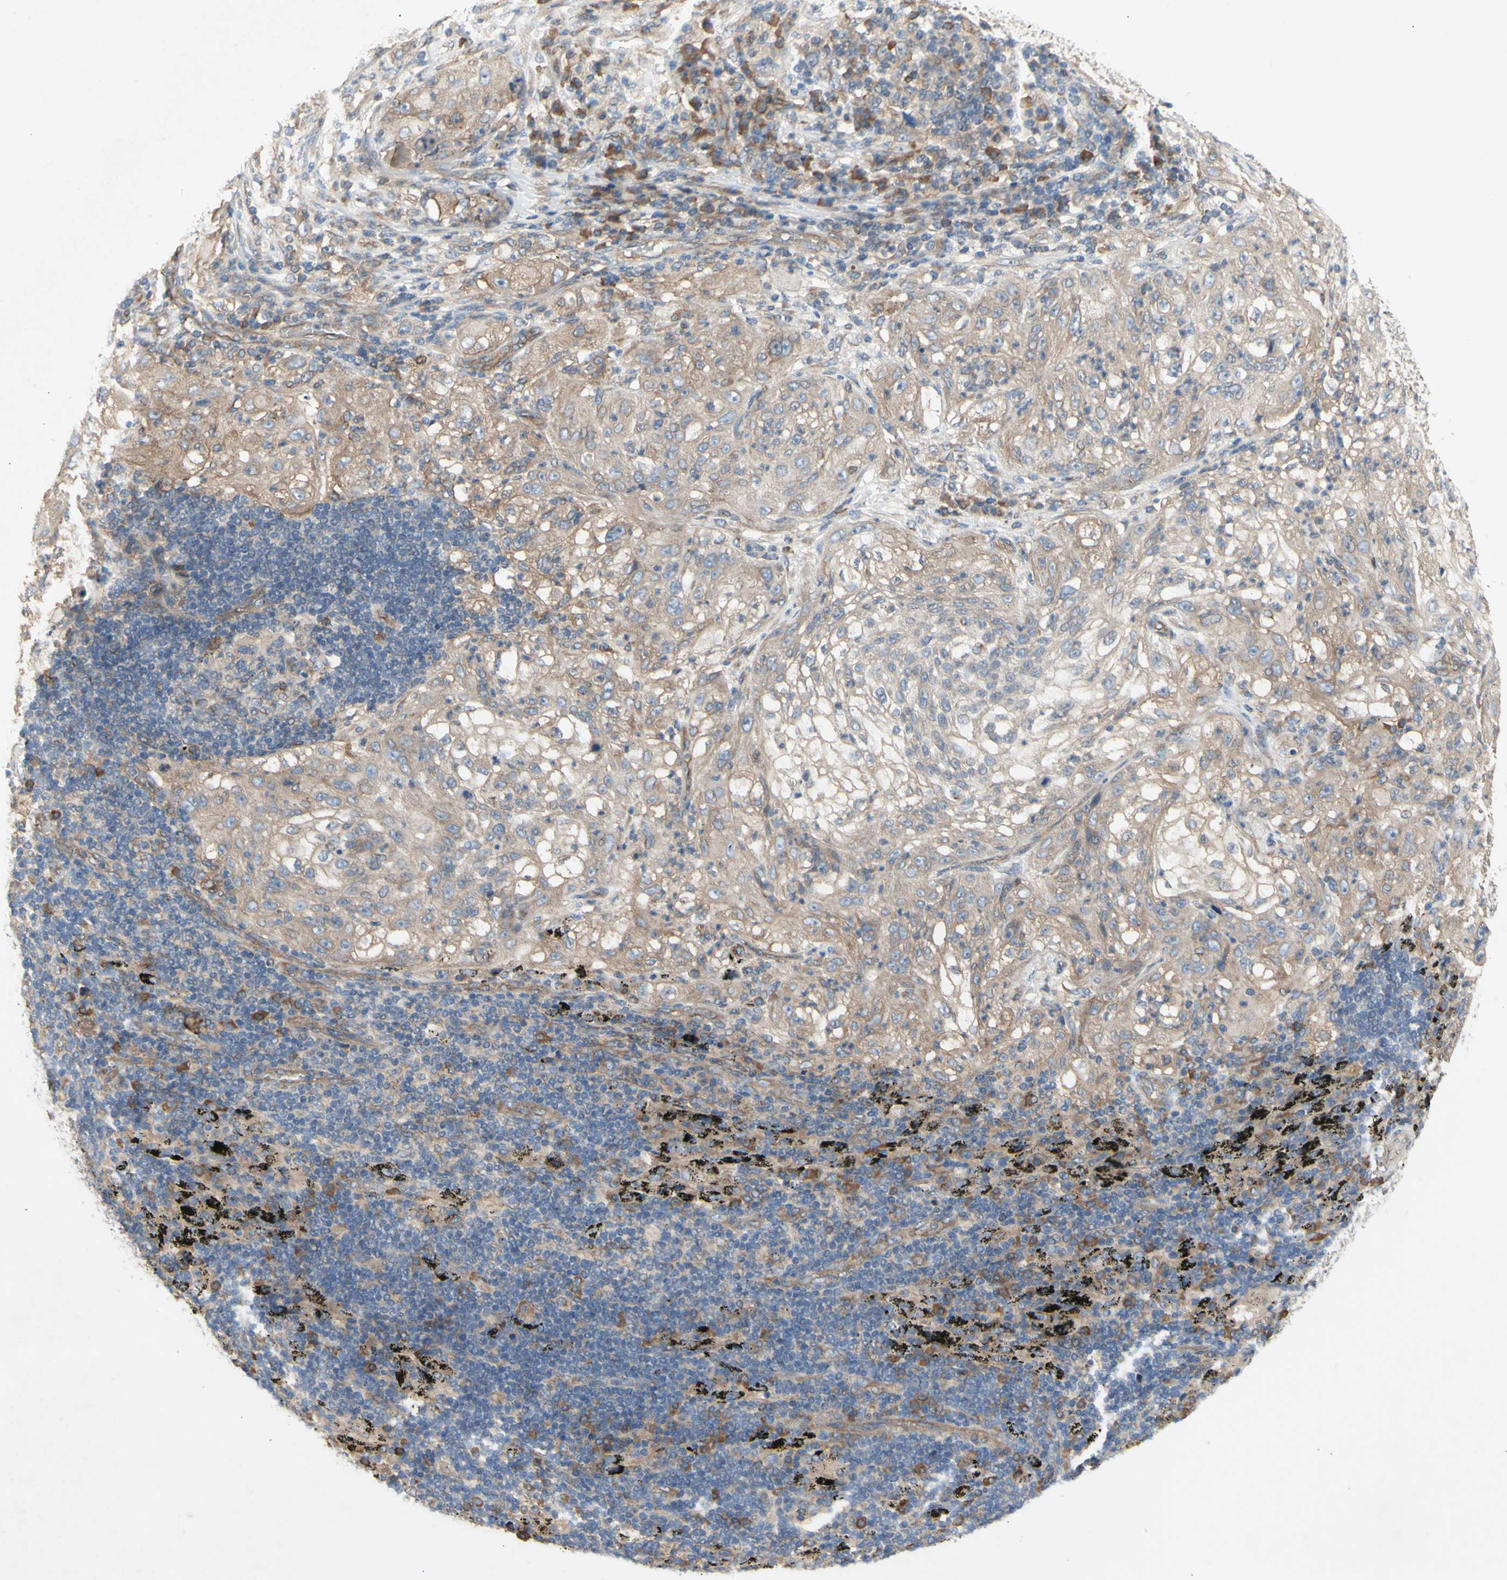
{"staining": {"intensity": "weak", "quantity": ">75%", "location": "cytoplasmic/membranous"}, "tissue": "lung cancer", "cell_type": "Tumor cells", "image_type": "cancer", "snomed": [{"axis": "morphology", "description": "Inflammation, NOS"}, {"axis": "morphology", "description": "Squamous cell carcinoma, NOS"}, {"axis": "topography", "description": "Lymph node"}, {"axis": "topography", "description": "Soft tissue"}, {"axis": "topography", "description": "Lung"}], "caption": "This is a photomicrograph of IHC staining of lung cancer, which shows weak staining in the cytoplasmic/membranous of tumor cells.", "gene": "KLC1", "patient": {"sex": "male", "age": 66}}